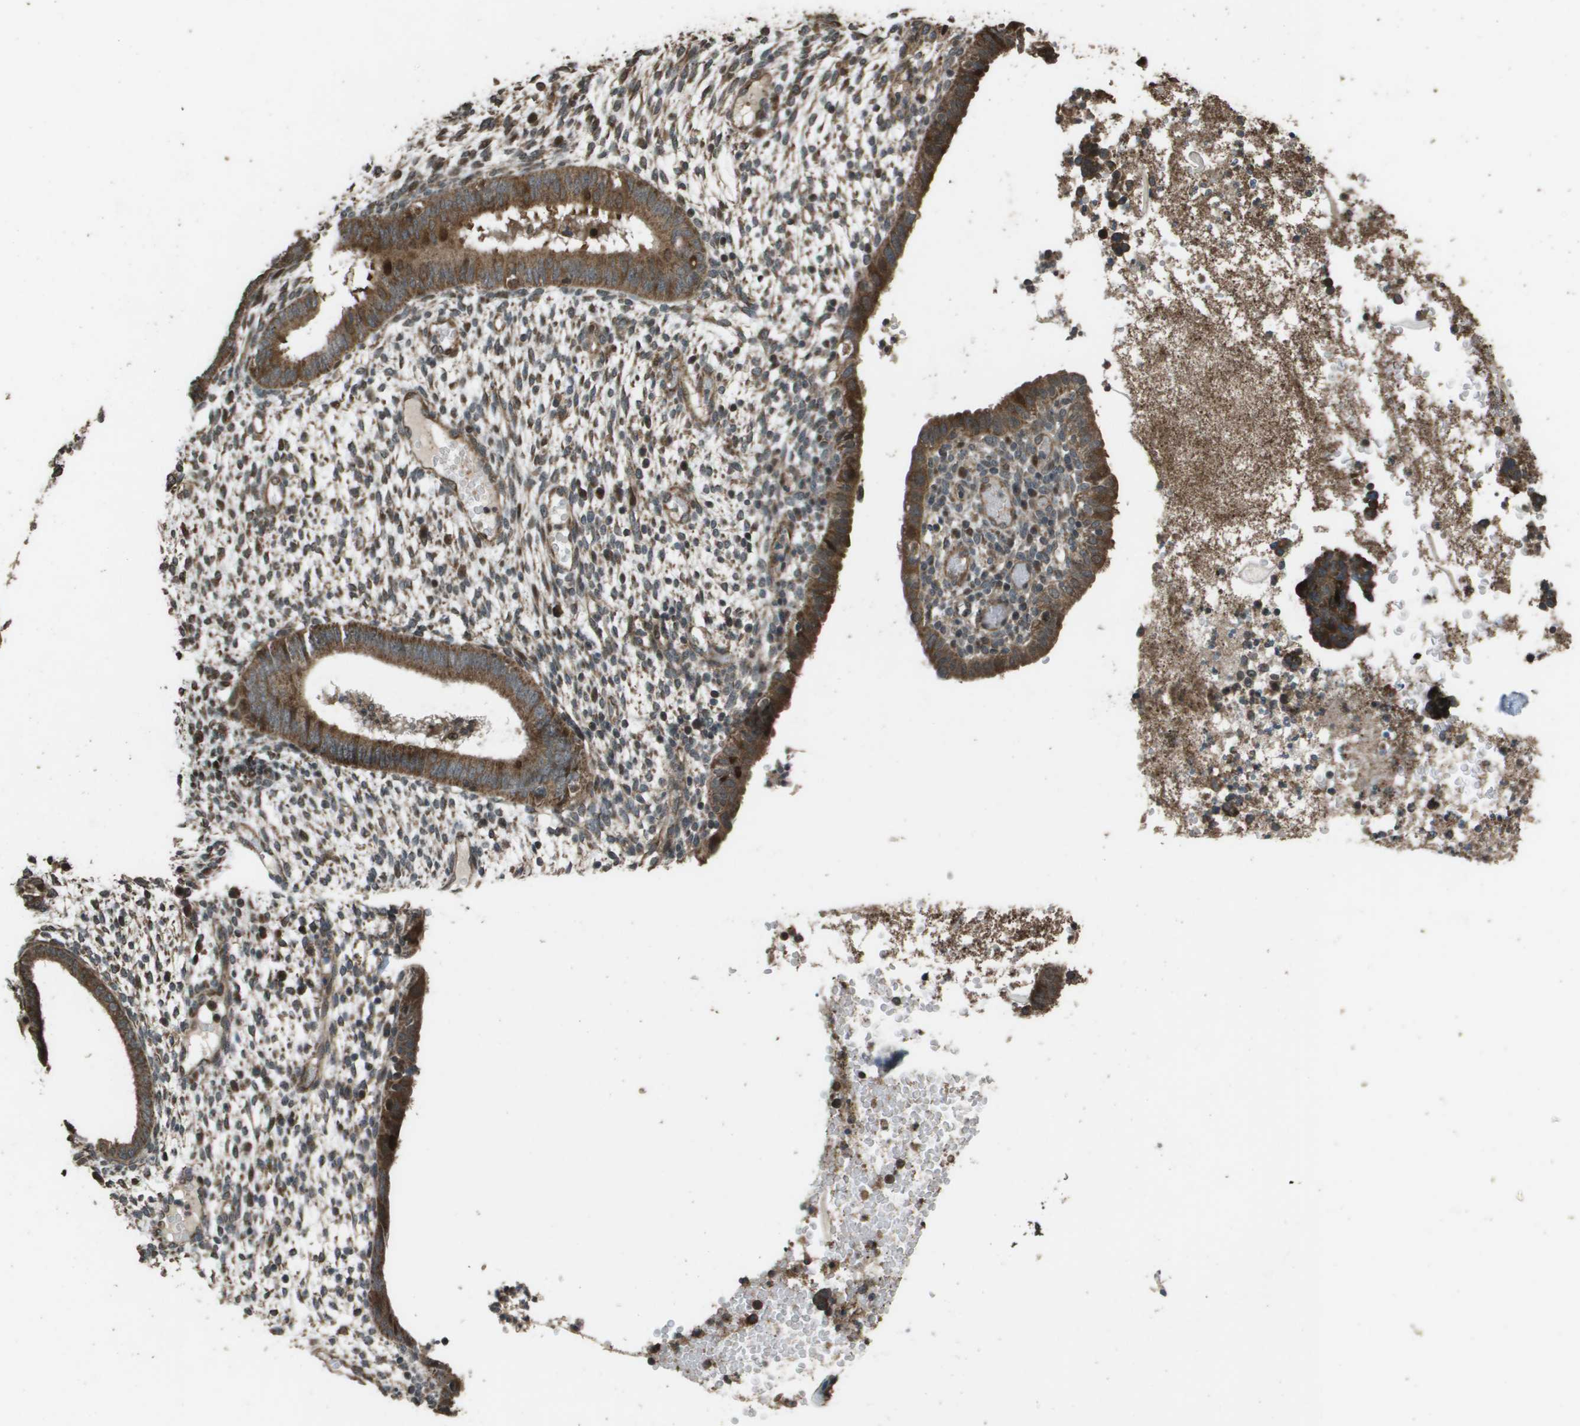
{"staining": {"intensity": "moderate", "quantity": ">75%", "location": "cytoplasmic/membranous"}, "tissue": "endometrium", "cell_type": "Cells in endometrial stroma", "image_type": "normal", "snomed": [{"axis": "morphology", "description": "Normal tissue, NOS"}, {"axis": "topography", "description": "Endometrium"}], "caption": "Protein staining of normal endometrium exhibits moderate cytoplasmic/membranous staining in about >75% of cells in endometrial stroma.", "gene": "FIG4", "patient": {"sex": "female", "age": 35}}